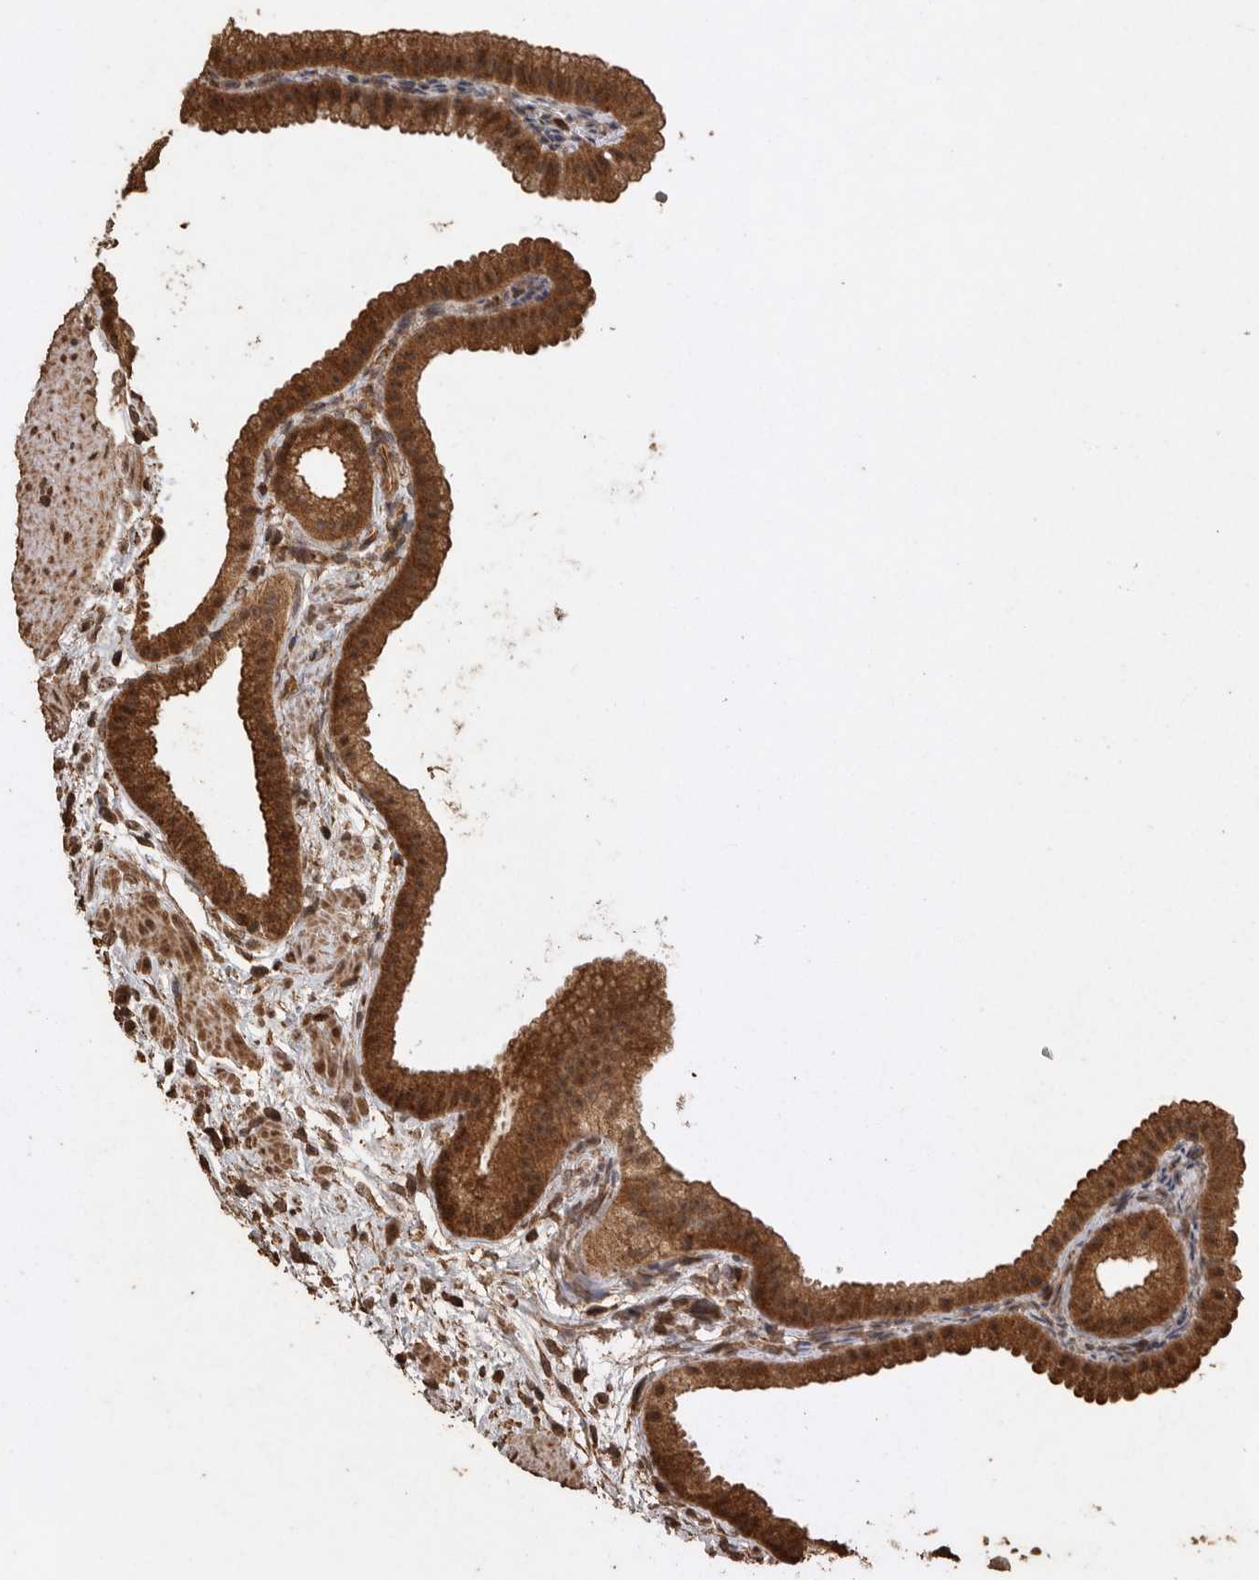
{"staining": {"intensity": "strong", "quantity": ">75%", "location": "cytoplasmic/membranous"}, "tissue": "gallbladder", "cell_type": "Glandular cells", "image_type": "normal", "snomed": [{"axis": "morphology", "description": "Normal tissue, NOS"}, {"axis": "topography", "description": "Gallbladder"}], "caption": "Strong cytoplasmic/membranous protein staining is appreciated in about >75% of glandular cells in gallbladder. The staining was performed using DAB (3,3'-diaminobenzidine), with brown indicating positive protein expression. Nuclei are stained blue with hematoxylin.", "gene": "PINK1", "patient": {"sex": "female", "age": 64}}